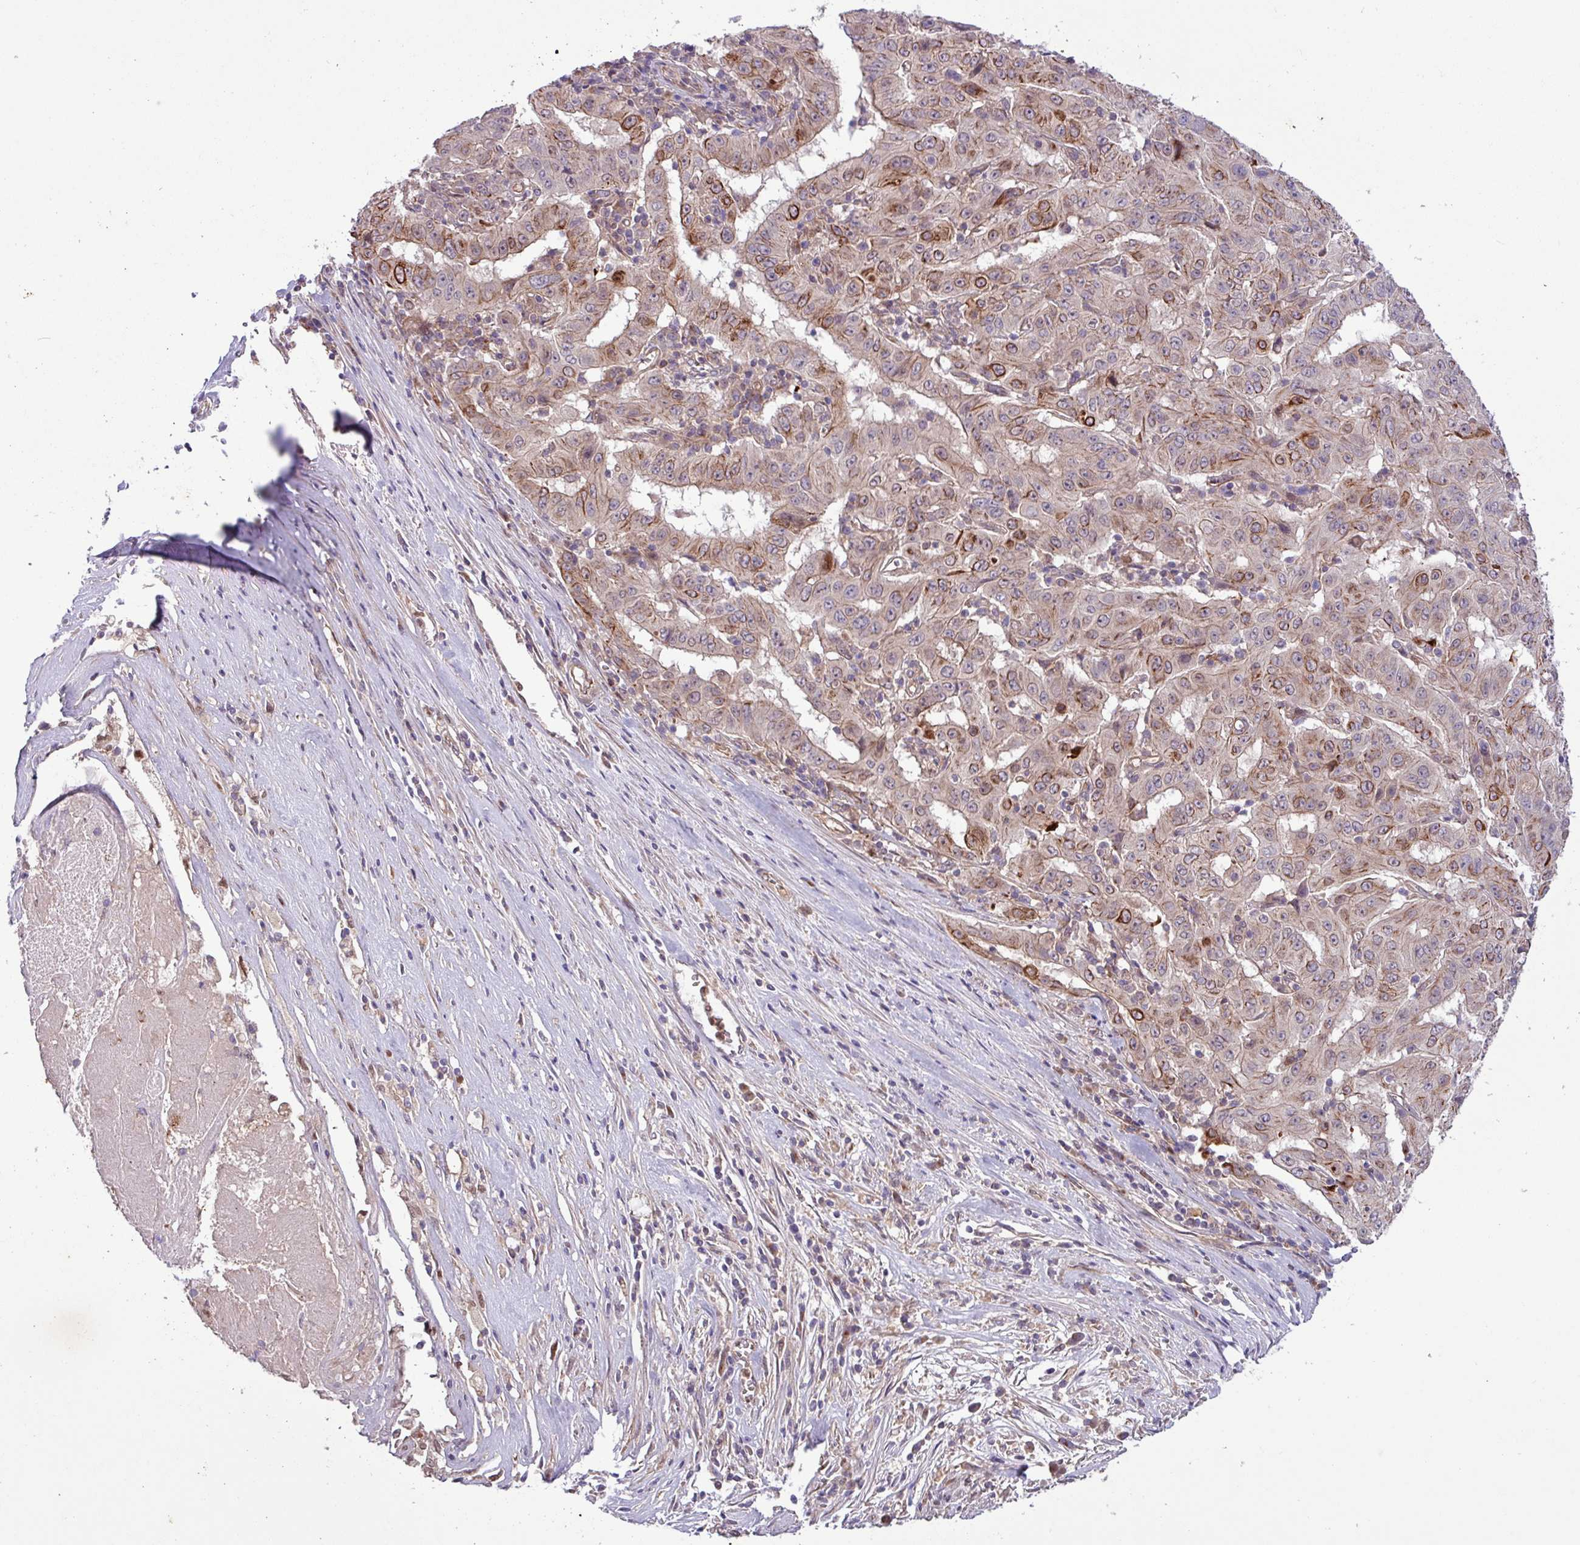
{"staining": {"intensity": "moderate", "quantity": "25%-75%", "location": "cytoplasmic/membranous"}, "tissue": "pancreatic cancer", "cell_type": "Tumor cells", "image_type": "cancer", "snomed": [{"axis": "morphology", "description": "Adenocarcinoma, NOS"}, {"axis": "topography", "description": "Pancreas"}], "caption": "Pancreatic cancer stained for a protein (brown) shows moderate cytoplasmic/membranous positive positivity in approximately 25%-75% of tumor cells.", "gene": "CNTRL", "patient": {"sex": "male", "age": 63}}